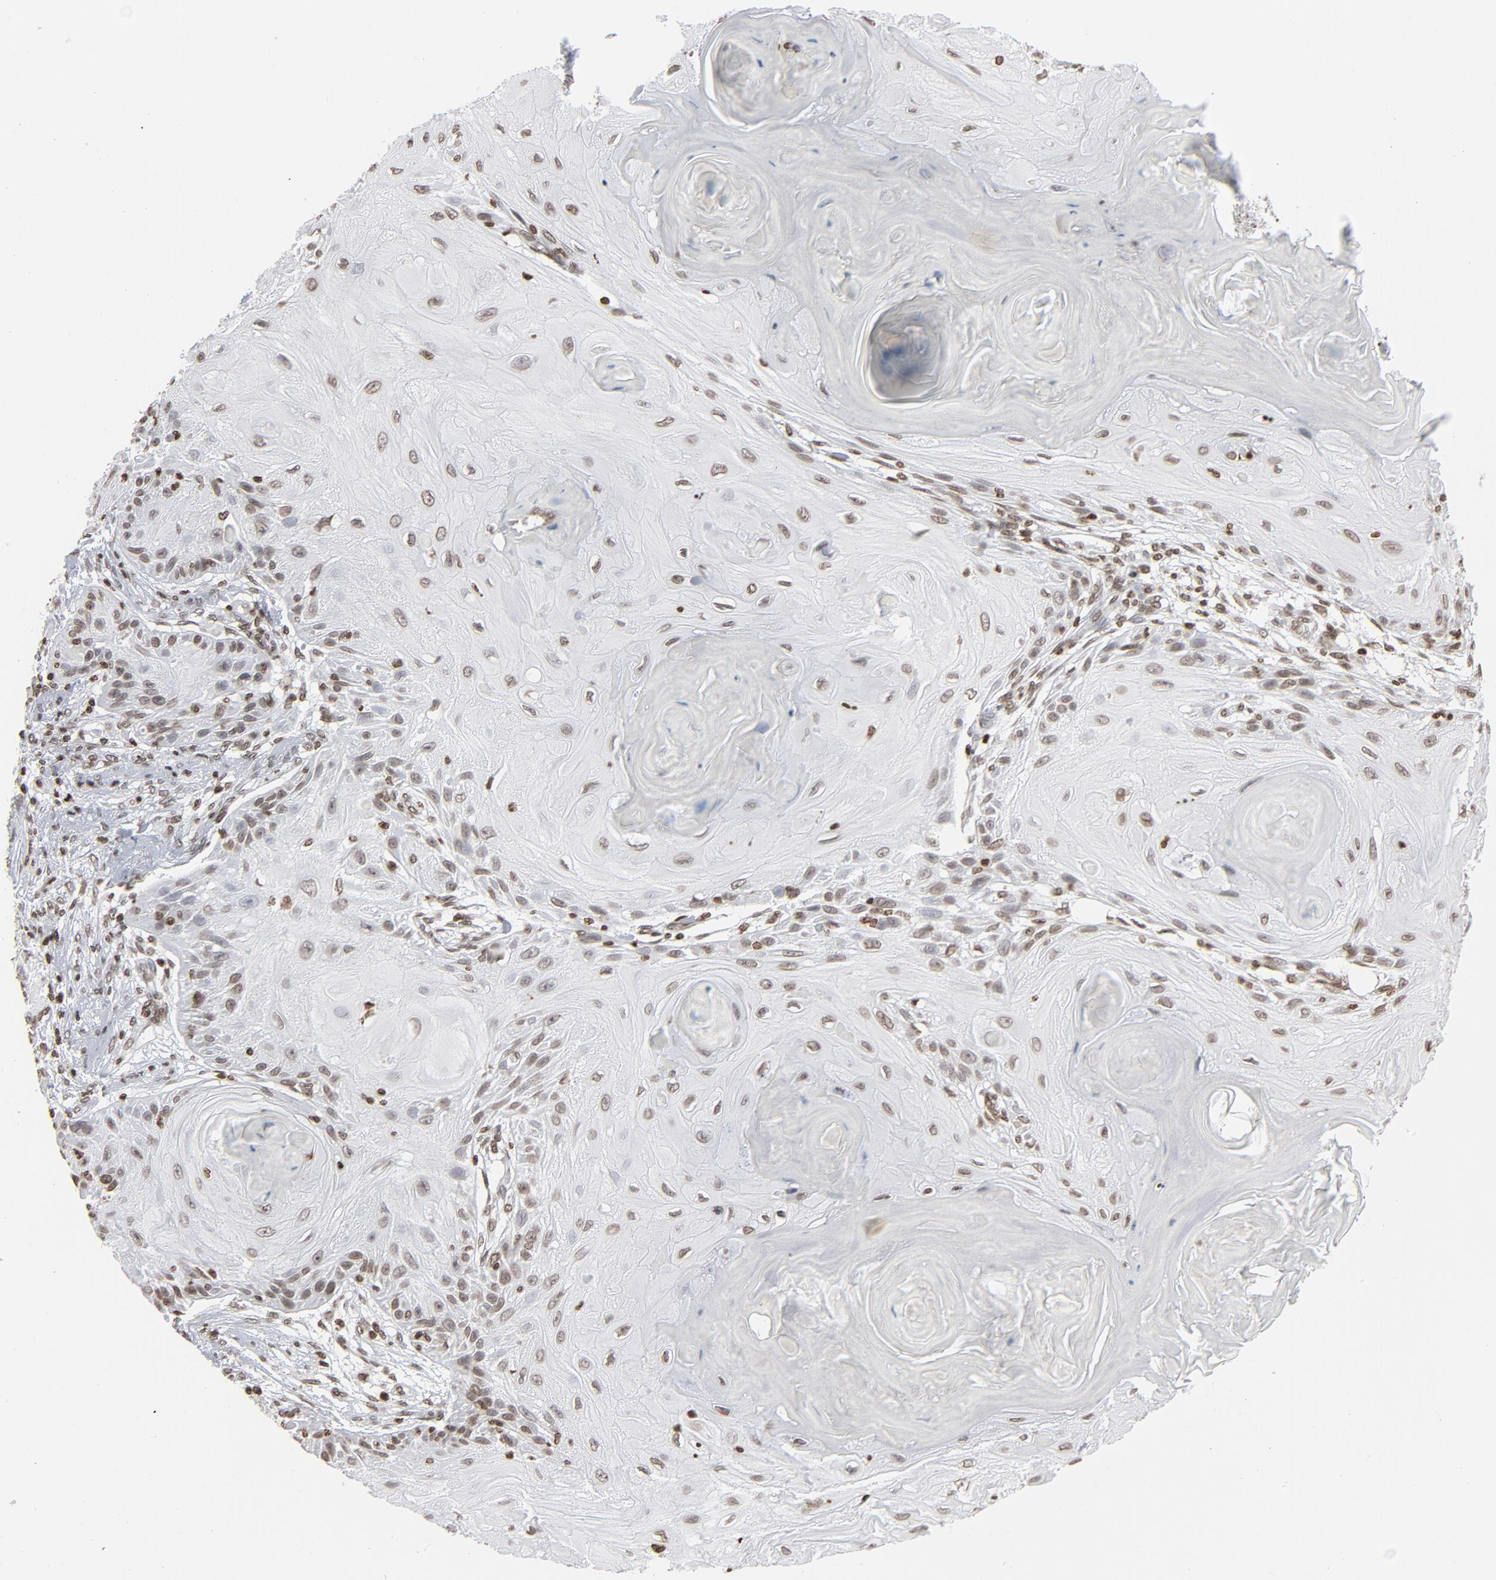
{"staining": {"intensity": "weak", "quantity": ">75%", "location": "nuclear"}, "tissue": "skin cancer", "cell_type": "Tumor cells", "image_type": "cancer", "snomed": [{"axis": "morphology", "description": "Squamous cell carcinoma, NOS"}, {"axis": "topography", "description": "Skin"}], "caption": "Protein expression analysis of skin cancer exhibits weak nuclear positivity in approximately >75% of tumor cells.", "gene": "H2AC12", "patient": {"sex": "female", "age": 88}}